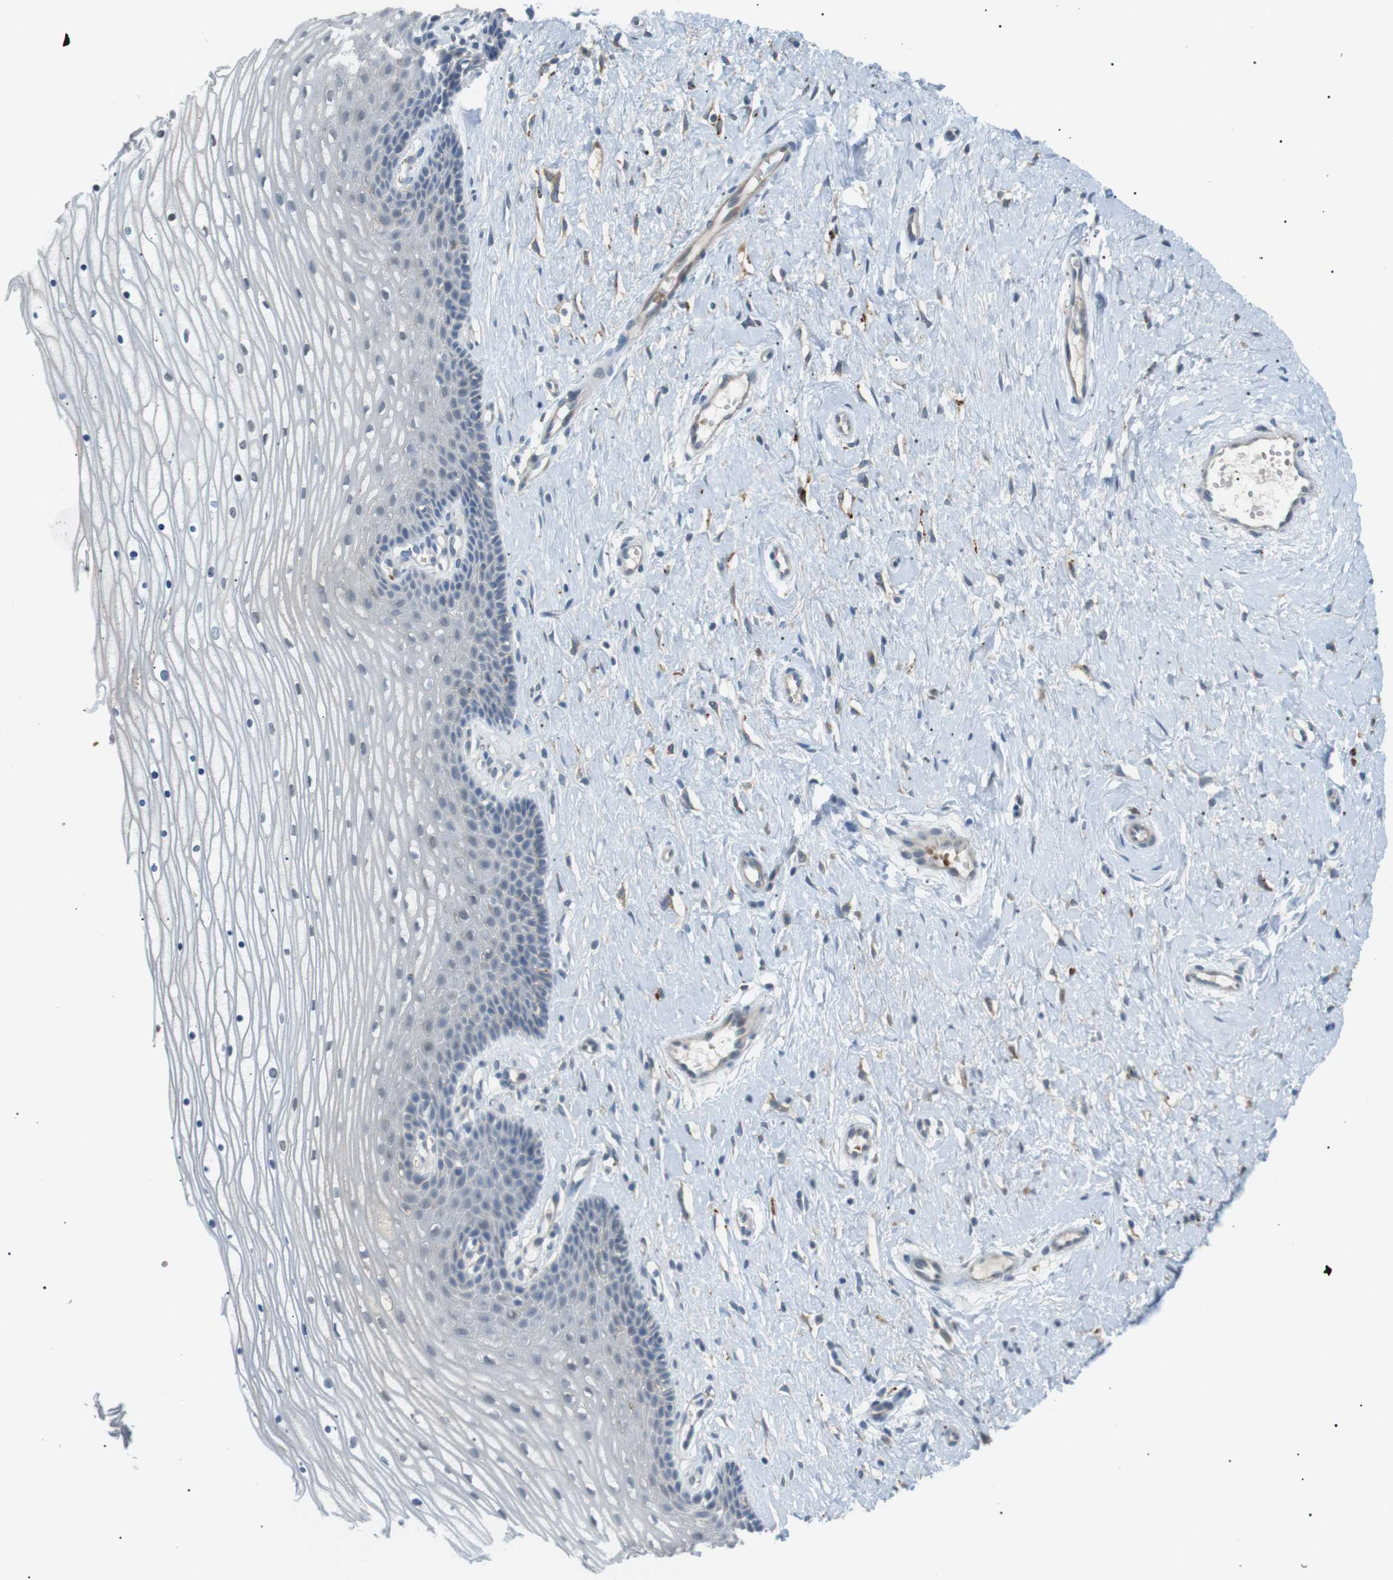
{"staining": {"intensity": "negative", "quantity": "none", "location": "none"}, "tissue": "cervix", "cell_type": "Glandular cells", "image_type": "normal", "snomed": [{"axis": "morphology", "description": "Normal tissue, NOS"}, {"axis": "topography", "description": "Cervix"}], "caption": "The image demonstrates no significant expression in glandular cells of cervix. (Stains: DAB immunohistochemistry with hematoxylin counter stain, Microscopy: brightfield microscopy at high magnification).", "gene": "B4GALNT2", "patient": {"sex": "female", "age": 39}}